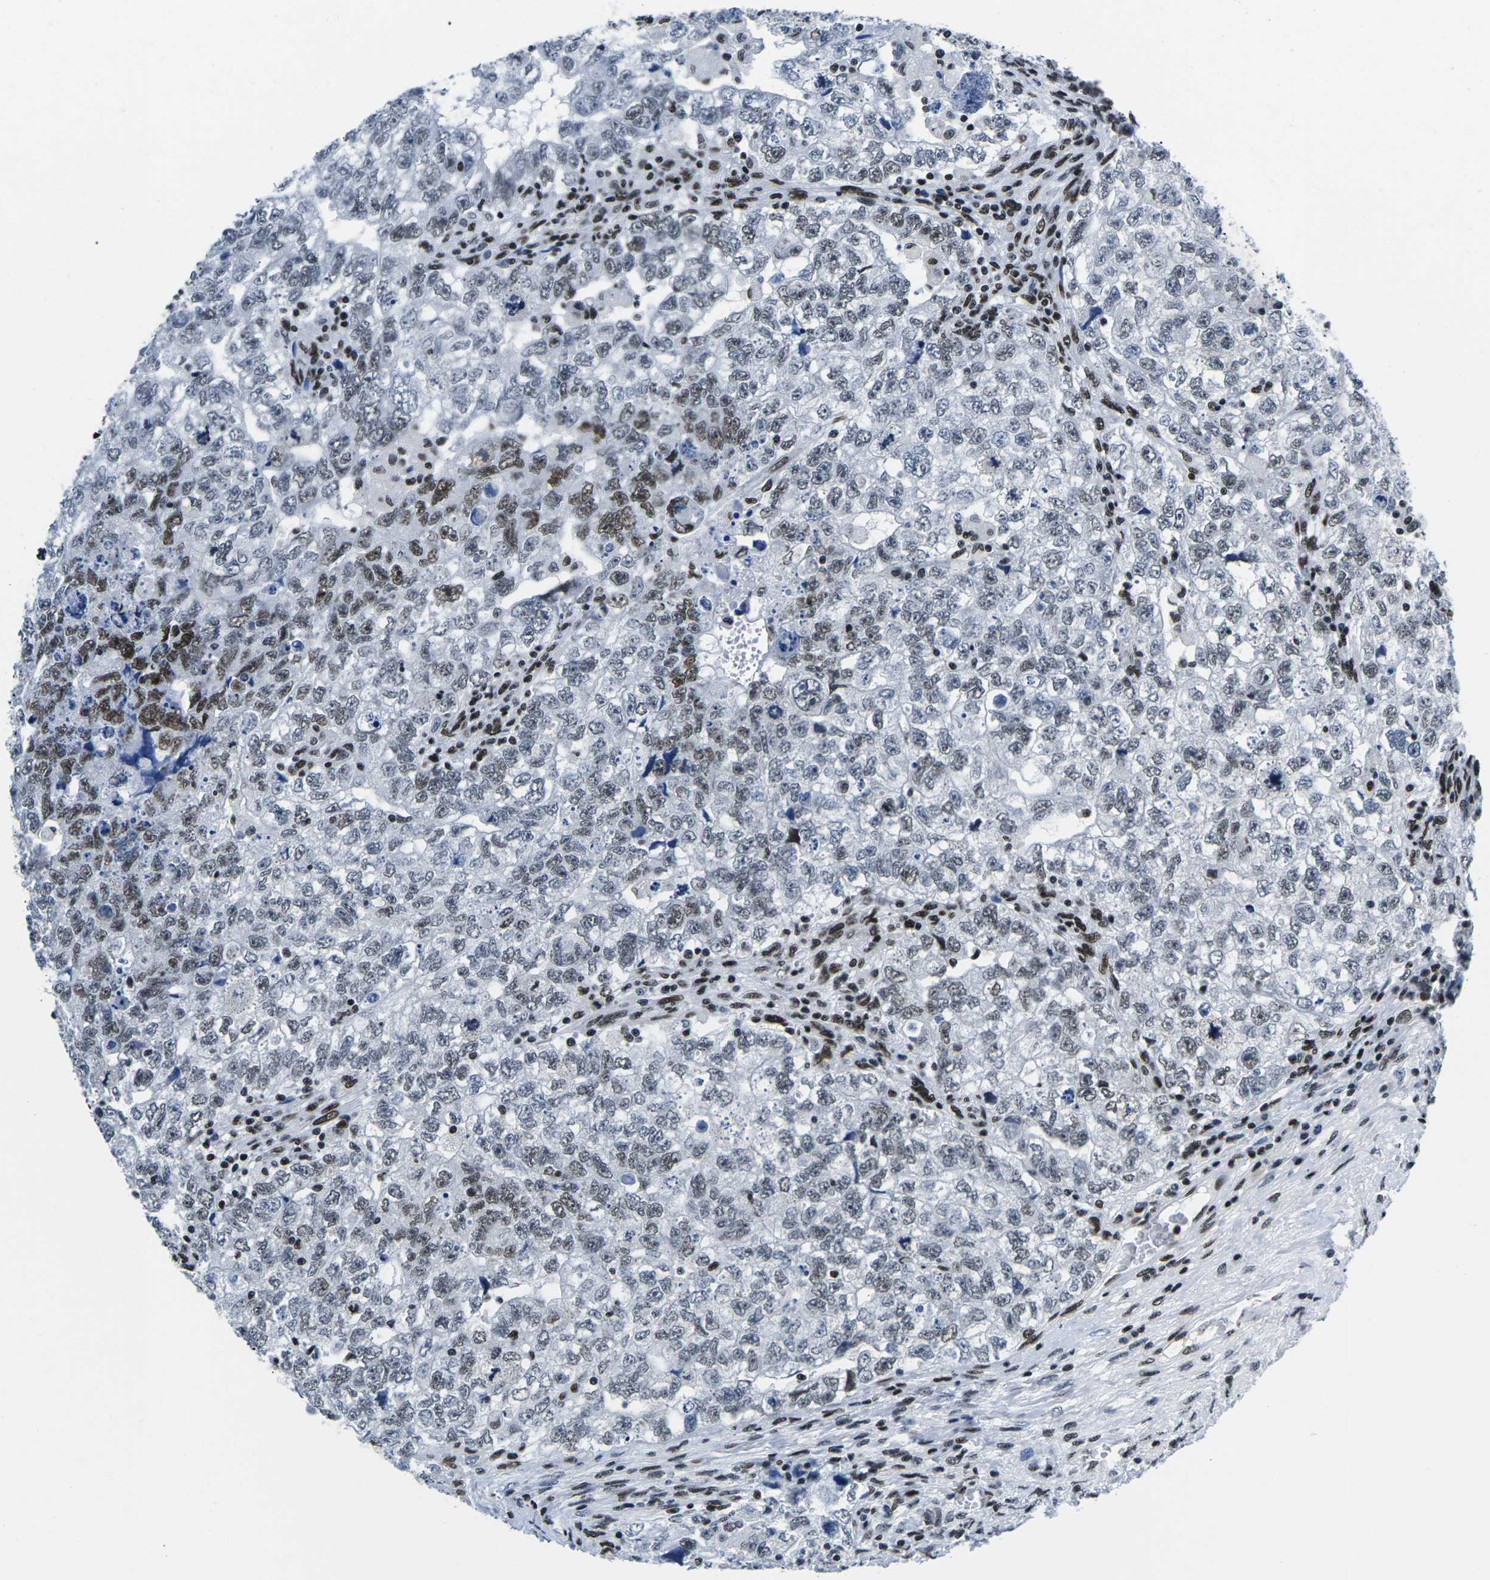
{"staining": {"intensity": "moderate", "quantity": "25%-75%", "location": "nuclear"}, "tissue": "testis cancer", "cell_type": "Tumor cells", "image_type": "cancer", "snomed": [{"axis": "morphology", "description": "Carcinoma, Embryonal, NOS"}, {"axis": "topography", "description": "Testis"}], "caption": "Embryonal carcinoma (testis) tissue reveals moderate nuclear staining in approximately 25%-75% of tumor cells, visualized by immunohistochemistry.", "gene": "ATF1", "patient": {"sex": "male", "age": 36}}